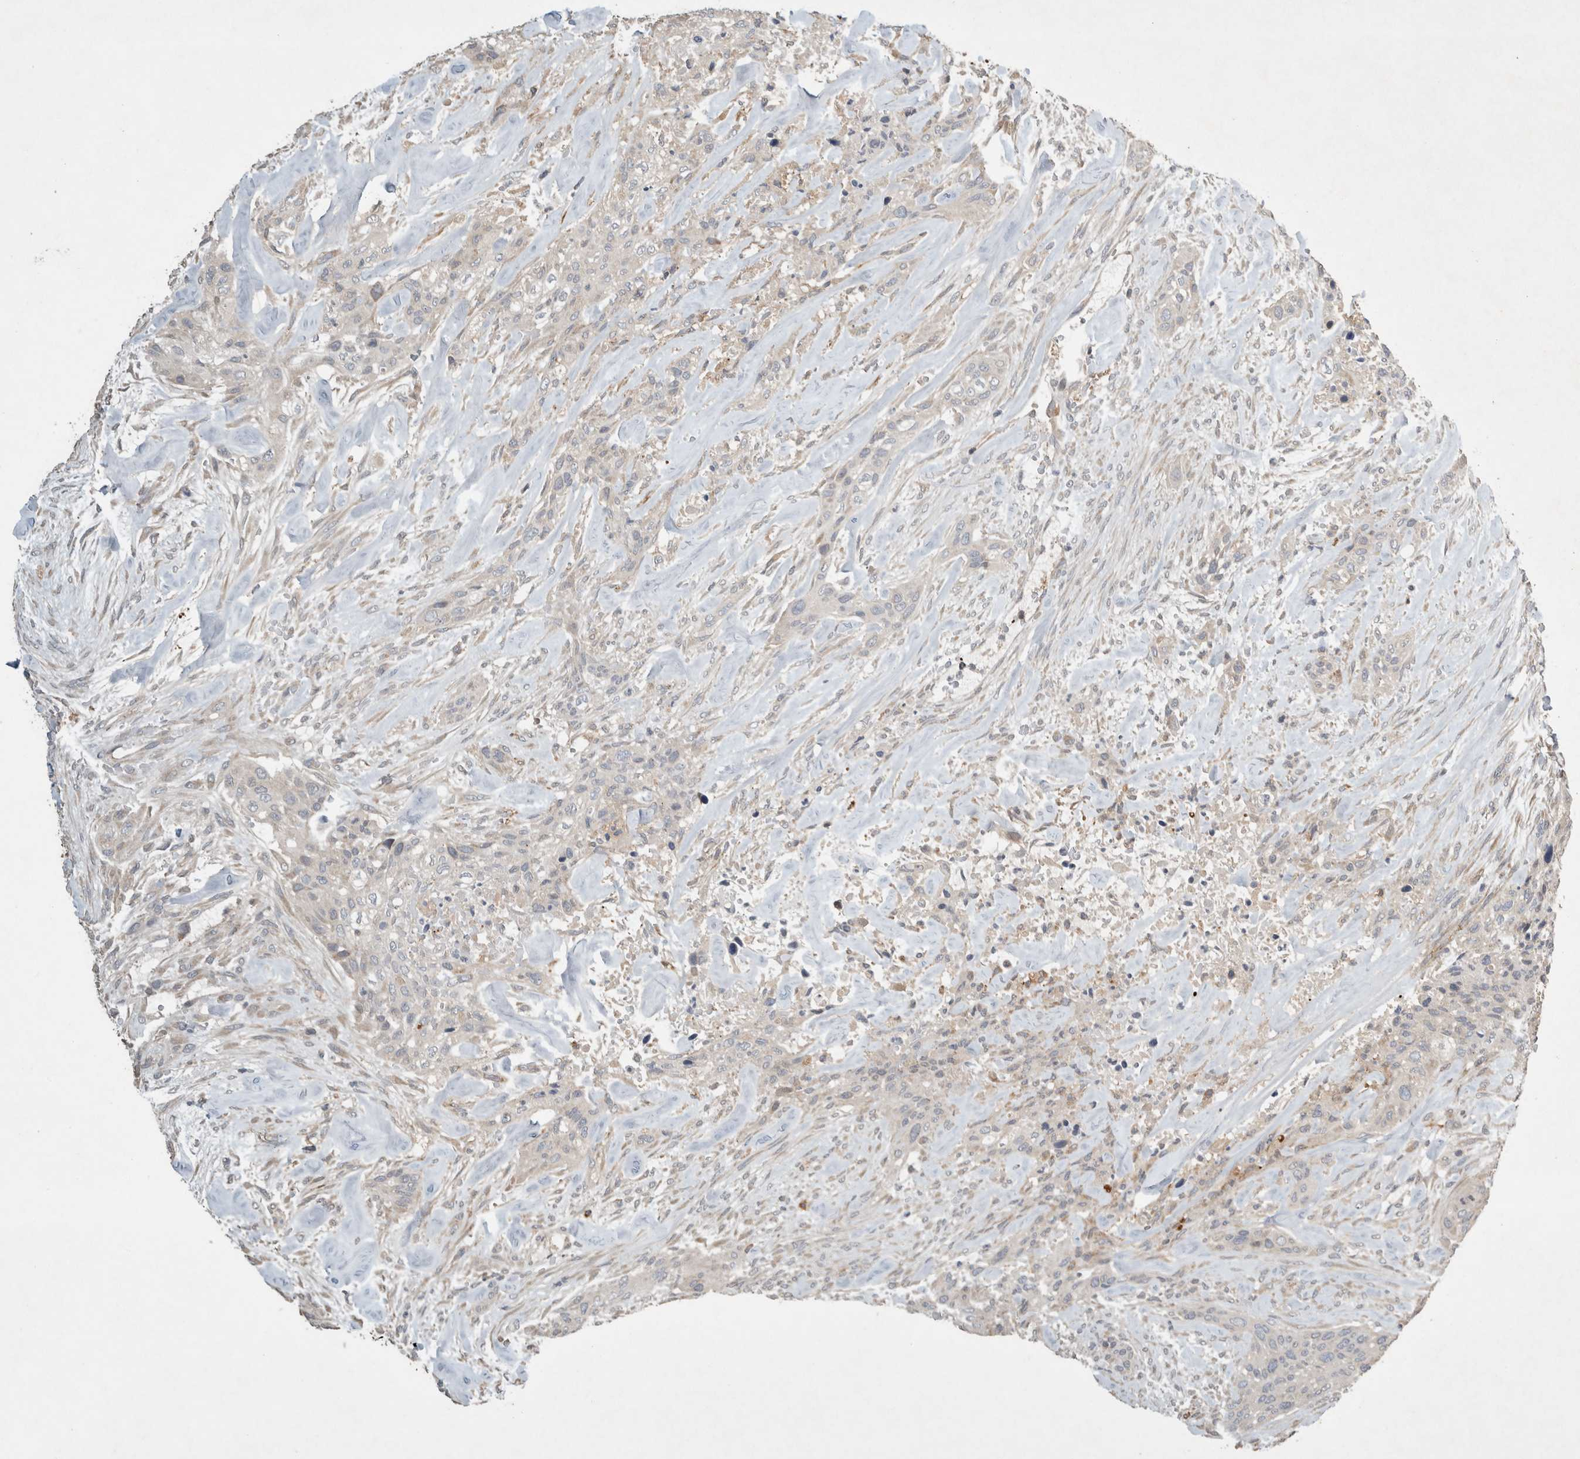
{"staining": {"intensity": "negative", "quantity": "none", "location": "none"}, "tissue": "urothelial cancer", "cell_type": "Tumor cells", "image_type": "cancer", "snomed": [{"axis": "morphology", "description": "Urothelial carcinoma, High grade"}, {"axis": "topography", "description": "Urinary bladder"}], "caption": "High power microscopy image of an immunohistochemistry photomicrograph of urothelial cancer, revealing no significant positivity in tumor cells.", "gene": "SERAC1", "patient": {"sex": "male", "age": 35}}